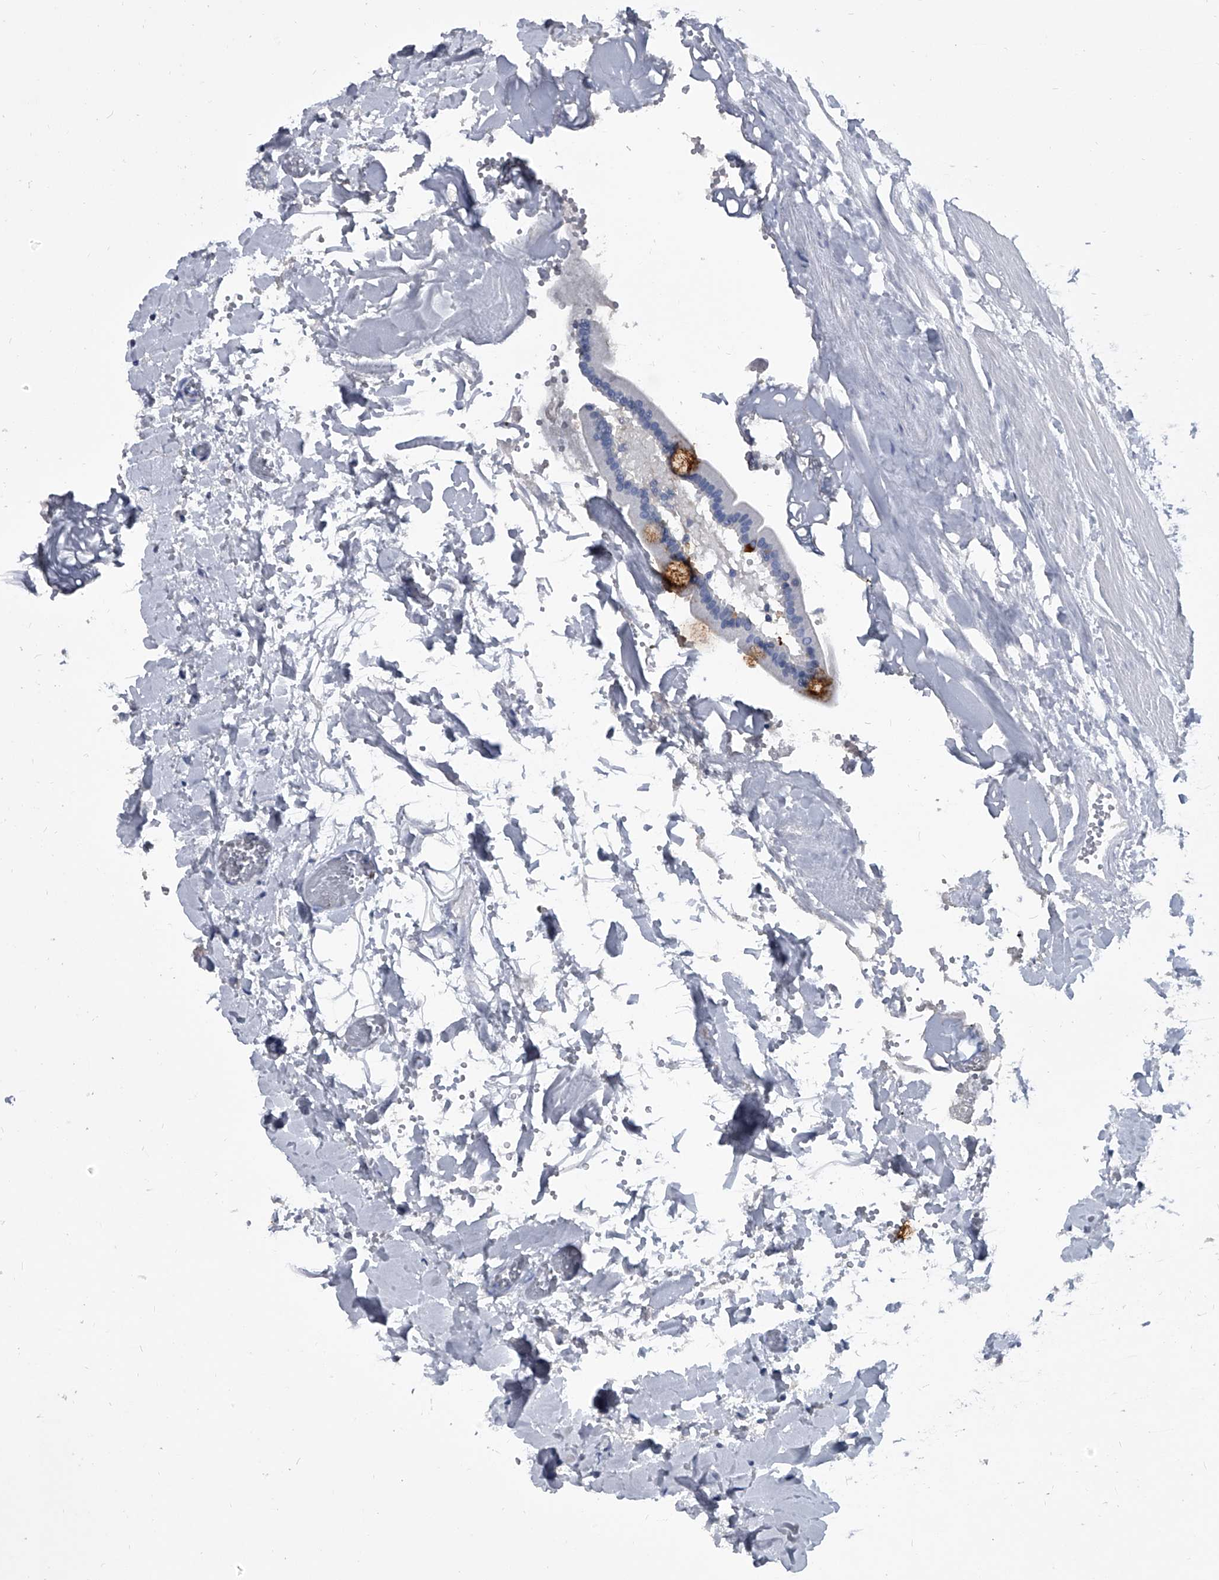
{"staining": {"intensity": "negative", "quantity": "none", "location": "none"}, "tissue": "gallbladder", "cell_type": "Glandular cells", "image_type": "normal", "snomed": [{"axis": "morphology", "description": "Normal tissue, NOS"}, {"axis": "topography", "description": "Gallbladder"}], "caption": "Histopathology image shows no significant protein positivity in glandular cells of benign gallbladder. Nuclei are stained in blue.", "gene": "BCAS1", "patient": {"sex": "male", "age": 55}}